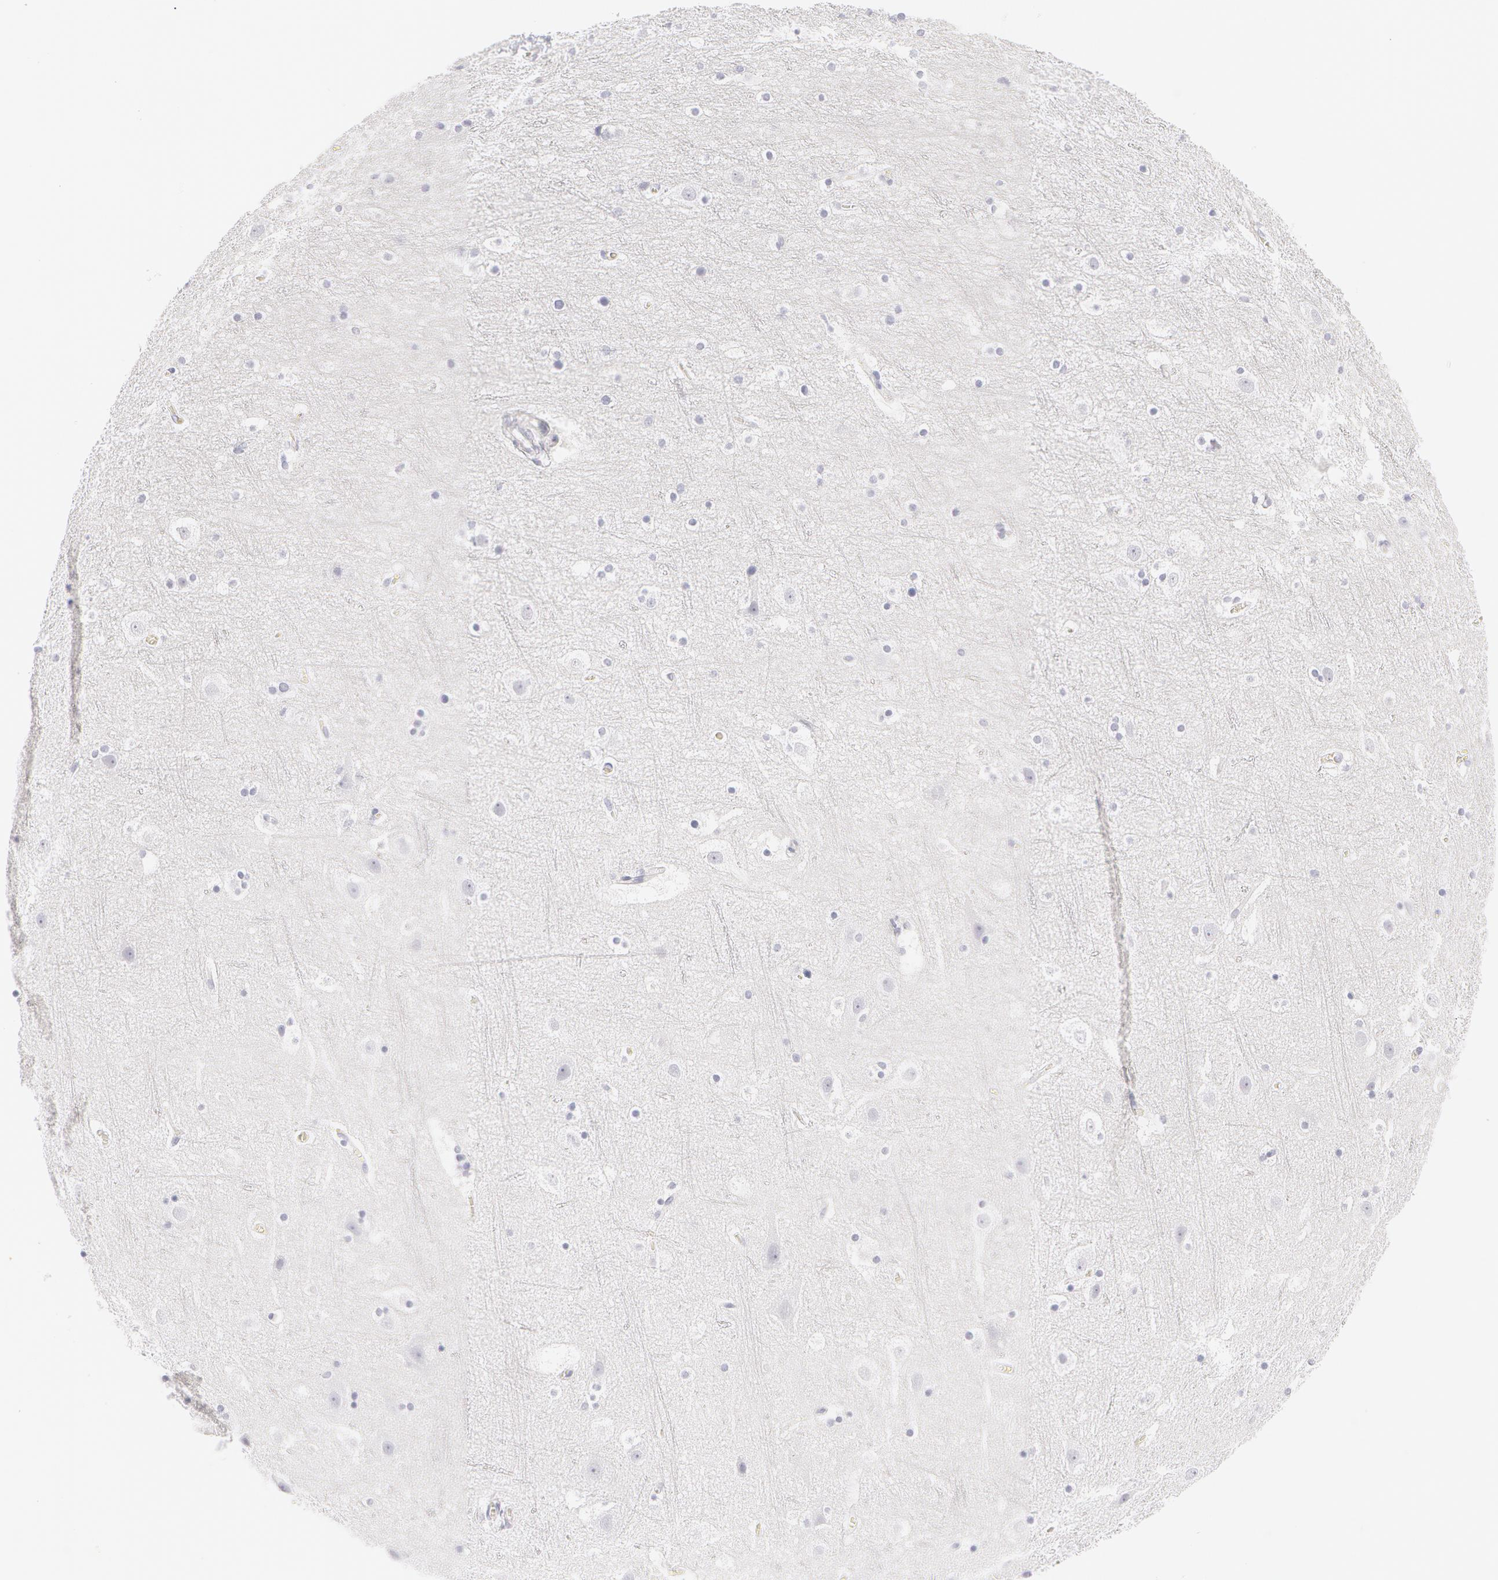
{"staining": {"intensity": "negative", "quantity": "none", "location": "none"}, "tissue": "cerebral cortex", "cell_type": "Endothelial cells", "image_type": "normal", "snomed": [{"axis": "morphology", "description": "Normal tissue, NOS"}, {"axis": "topography", "description": "Cerebral cortex"}], "caption": "An immunohistochemistry (IHC) micrograph of normal cerebral cortex is shown. There is no staining in endothelial cells of cerebral cortex.", "gene": "KRT8", "patient": {"sex": "male", "age": 45}}